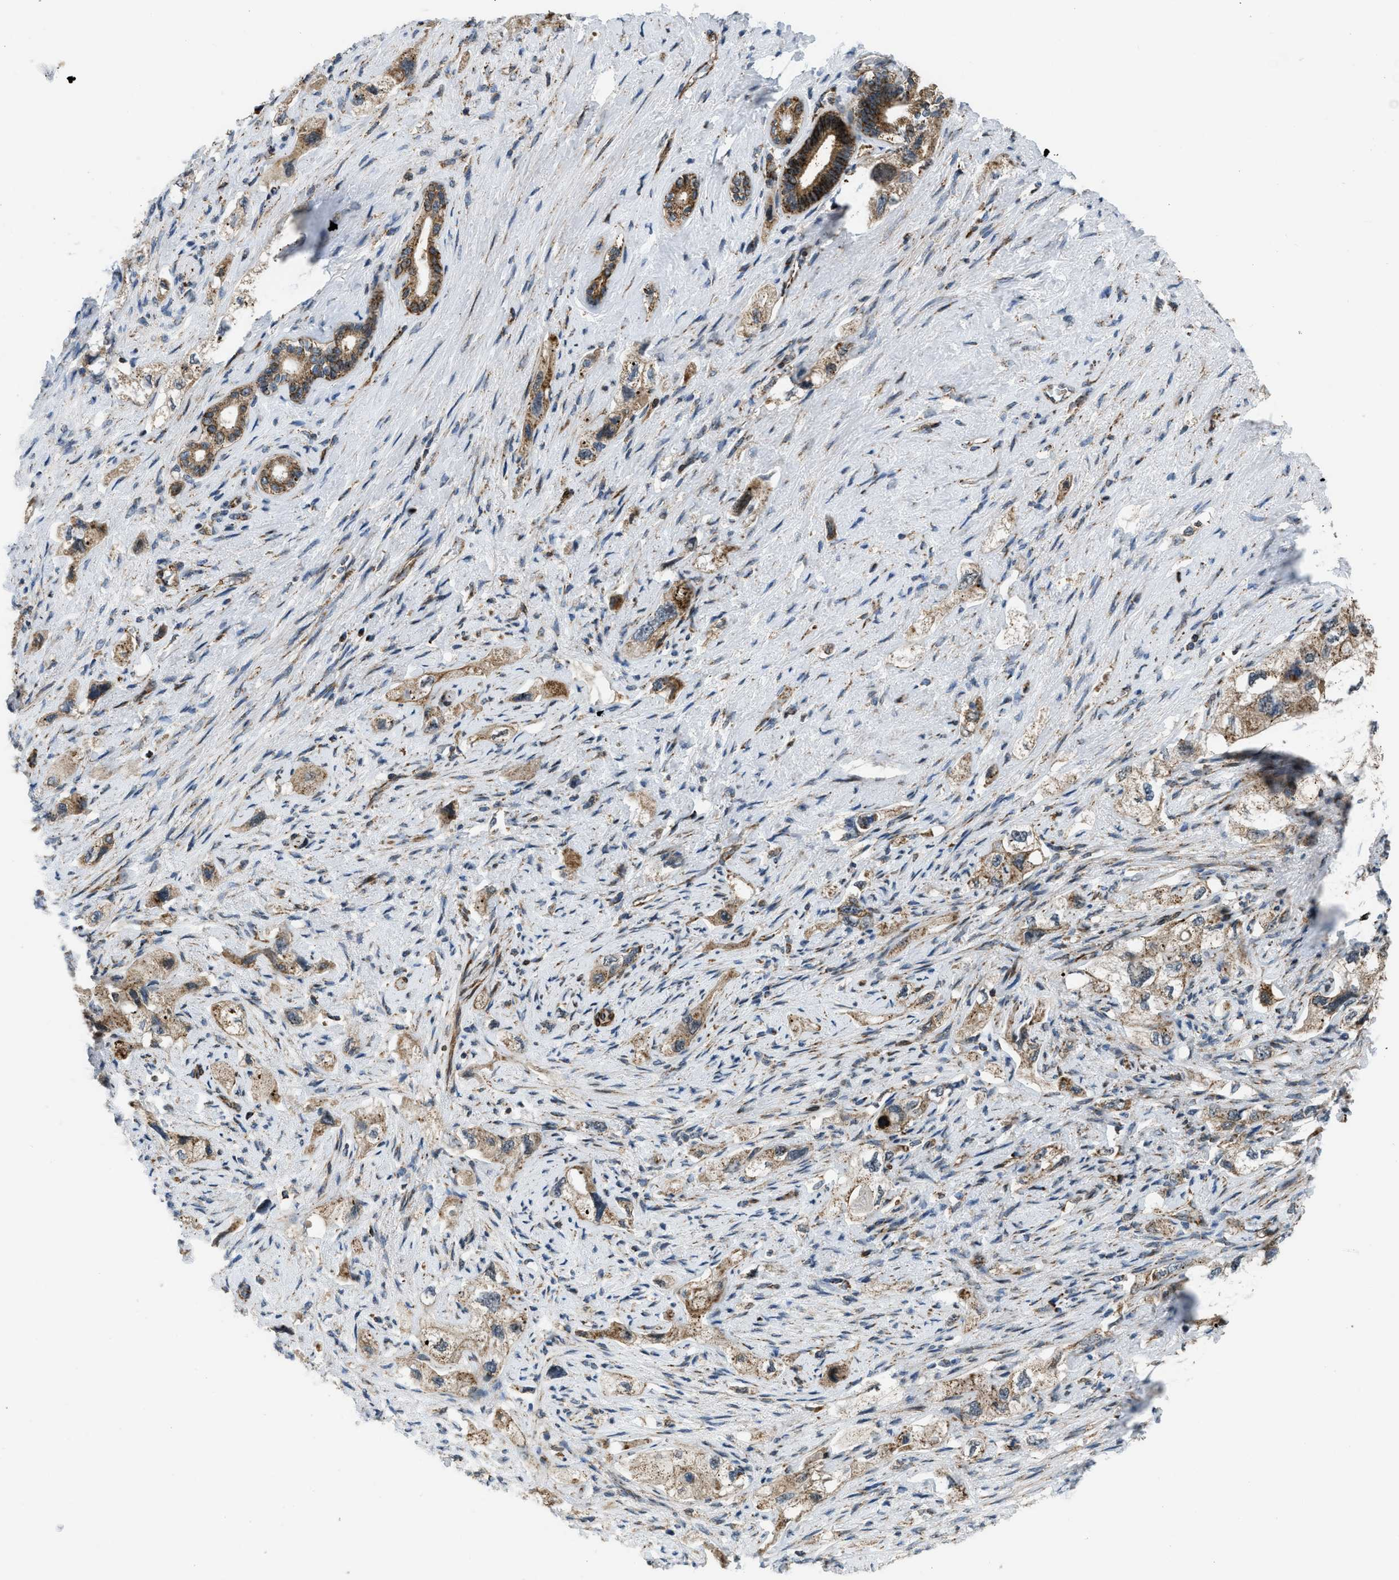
{"staining": {"intensity": "moderate", "quantity": ">75%", "location": "cytoplasmic/membranous"}, "tissue": "pancreatic cancer", "cell_type": "Tumor cells", "image_type": "cancer", "snomed": [{"axis": "morphology", "description": "Adenocarcinoma, NOS"}, {"axis": "topography", "description": "Pancreas"}], "caption": "Immunohistochemical staining of human pancreatic cancer (adenocarcinoma) displays medium levels of moderate cytoplasmic/membranous protein expression in approximately >75% of tumor cells.", "gene": "GSDME", "patient": {"sex": "female", "age": 73}}